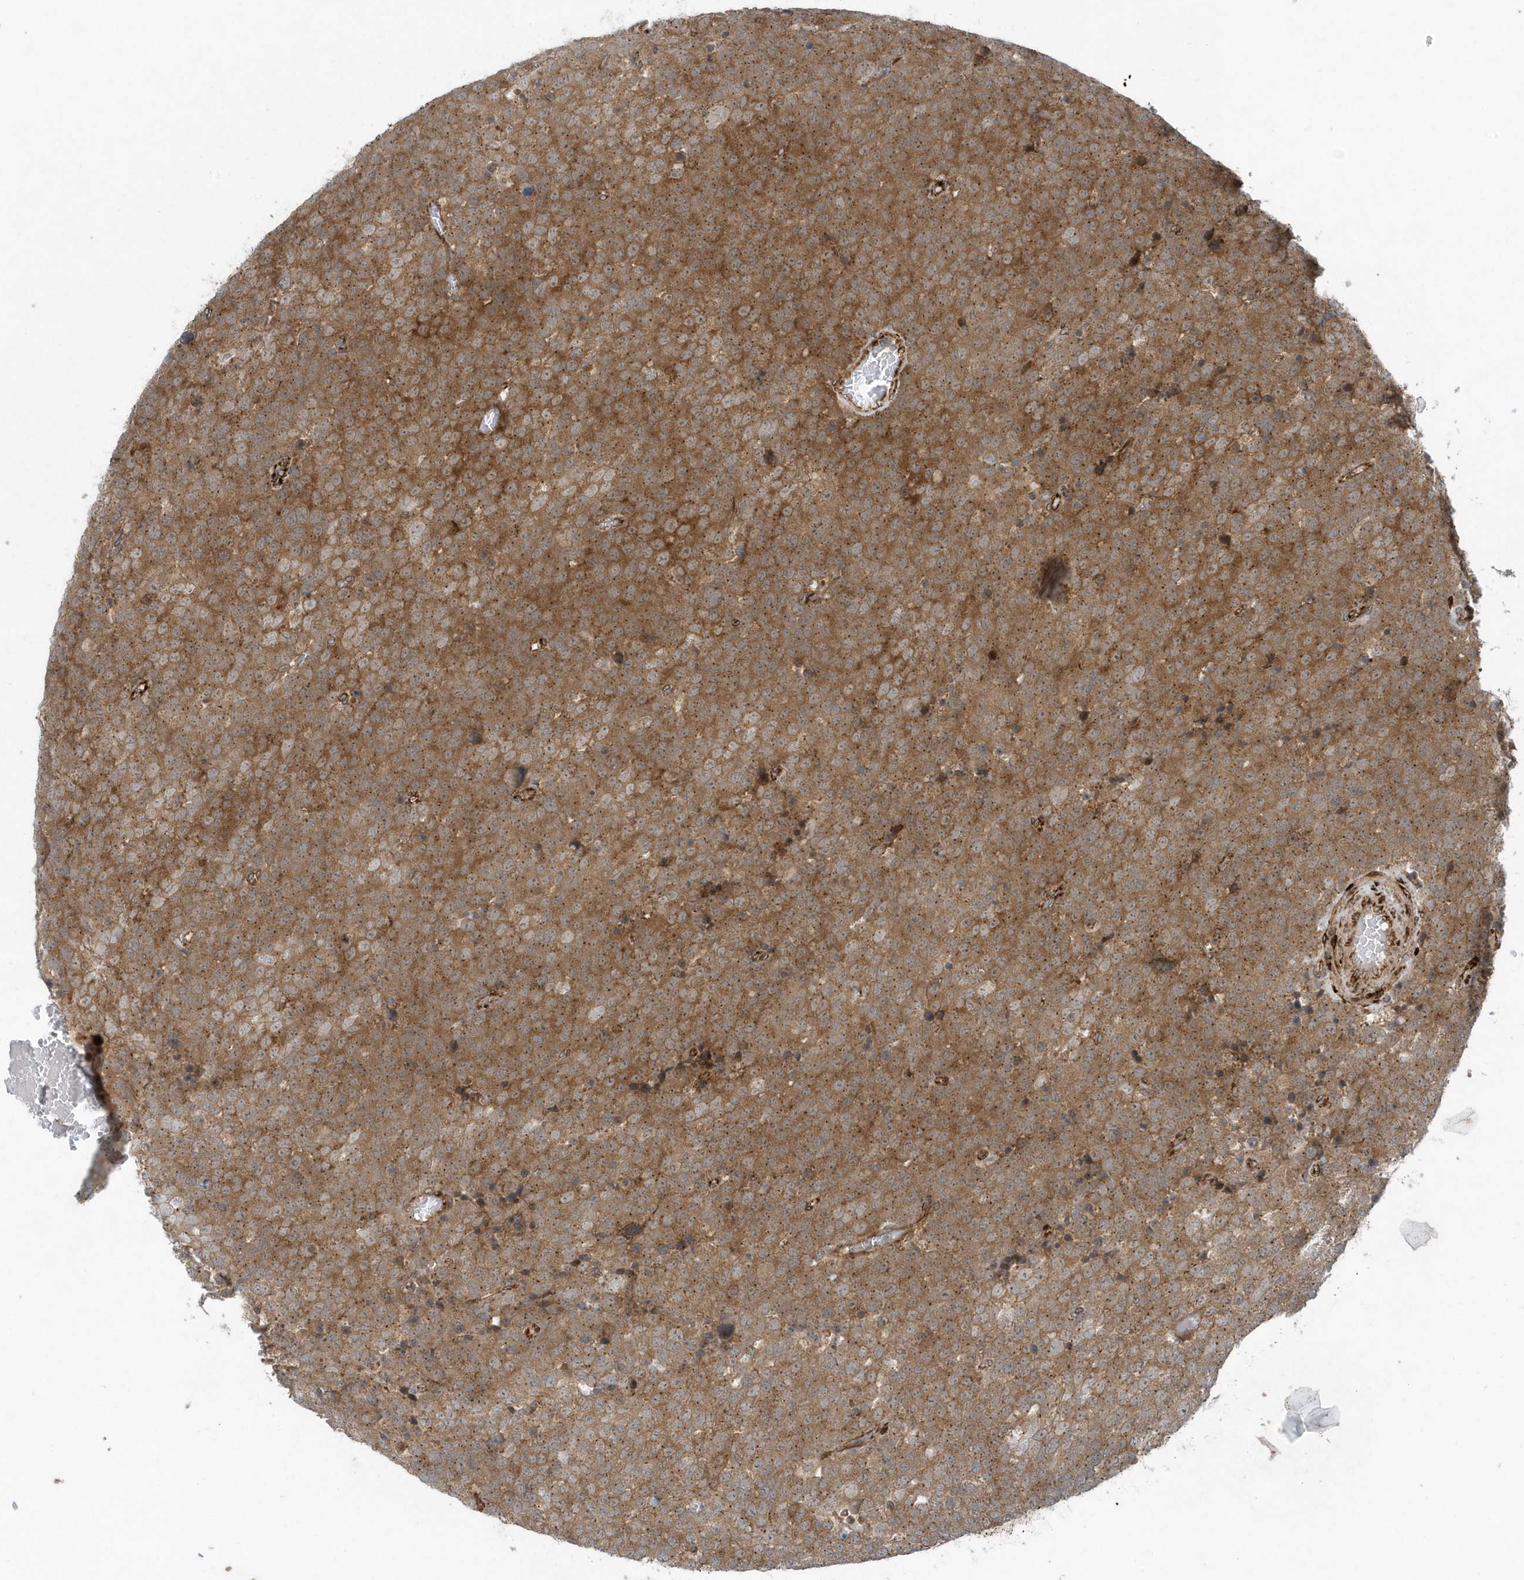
{"staining": {"intensity": "moderate", "quantity": ">75%", "location": "cytoplasmic/membranous"}, "tissue": "testis cancer", "cell_type": "Tumor cells", "image_type": "cancer", "snomed": [{"axis": "morphology", "description": "Seminoma, NOS"}, {"axis": "topography", "description": "Testis"}], "caption": "IHC staining of testis cancer, which demonstrates medium levels of moderate cytoplasmic/membranous staining in about >75% of tumor cells indicating moderate cytoplasmic/membranous protein staining. The staining was performed using DAB (3,3'-diaminobenzidine) (brown) for protein detection and nuclei were counterstained in hematoxylin (blue).", "gene": "FAM98A", "patient": {"sex": "male", "age": 71}}